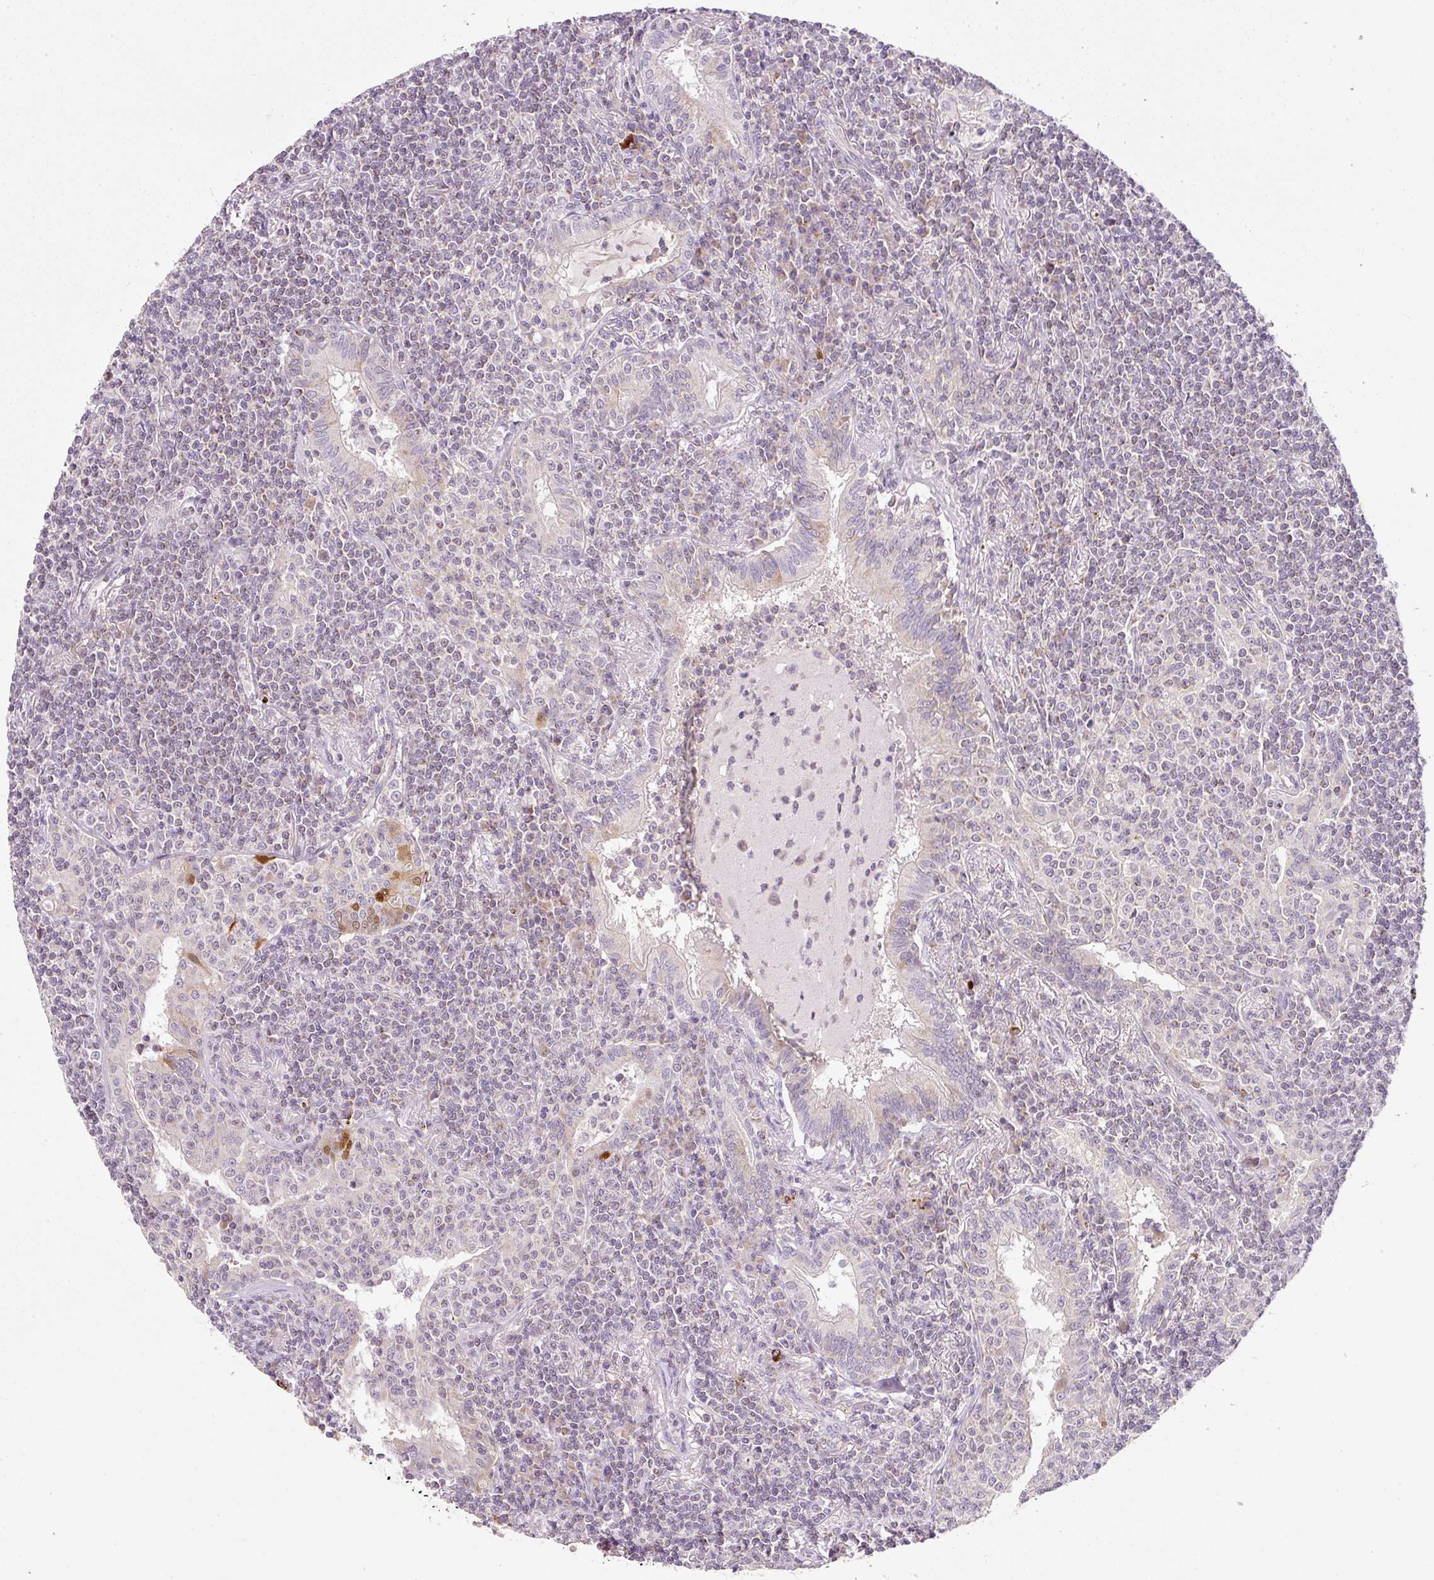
{"staining": {"intensity": "negative", "quantity": "none", "location": "none"}, "tissue": "lymphoma", "cell_type": "Tumor cells", "image_type": "cancer", "snomed": [{"axis": "morphology", "description": "Malignant lymphoma, non-Hodgkin's type, Low grade"}, {"axis": "topography", "description": "Lung"}], "caption": "Histopathology image shows no protein expression in tumor cells of malignant lymphoma, non-Hodgkin's type (low-grade) tissue. (Stains: DAB immunohistochemistry with hematoxylin counter stain, Microscopy: brightfield microscopy at high magnification).", "gene": "FAM78B", "patient": {"sex": "female", "age": 71}}